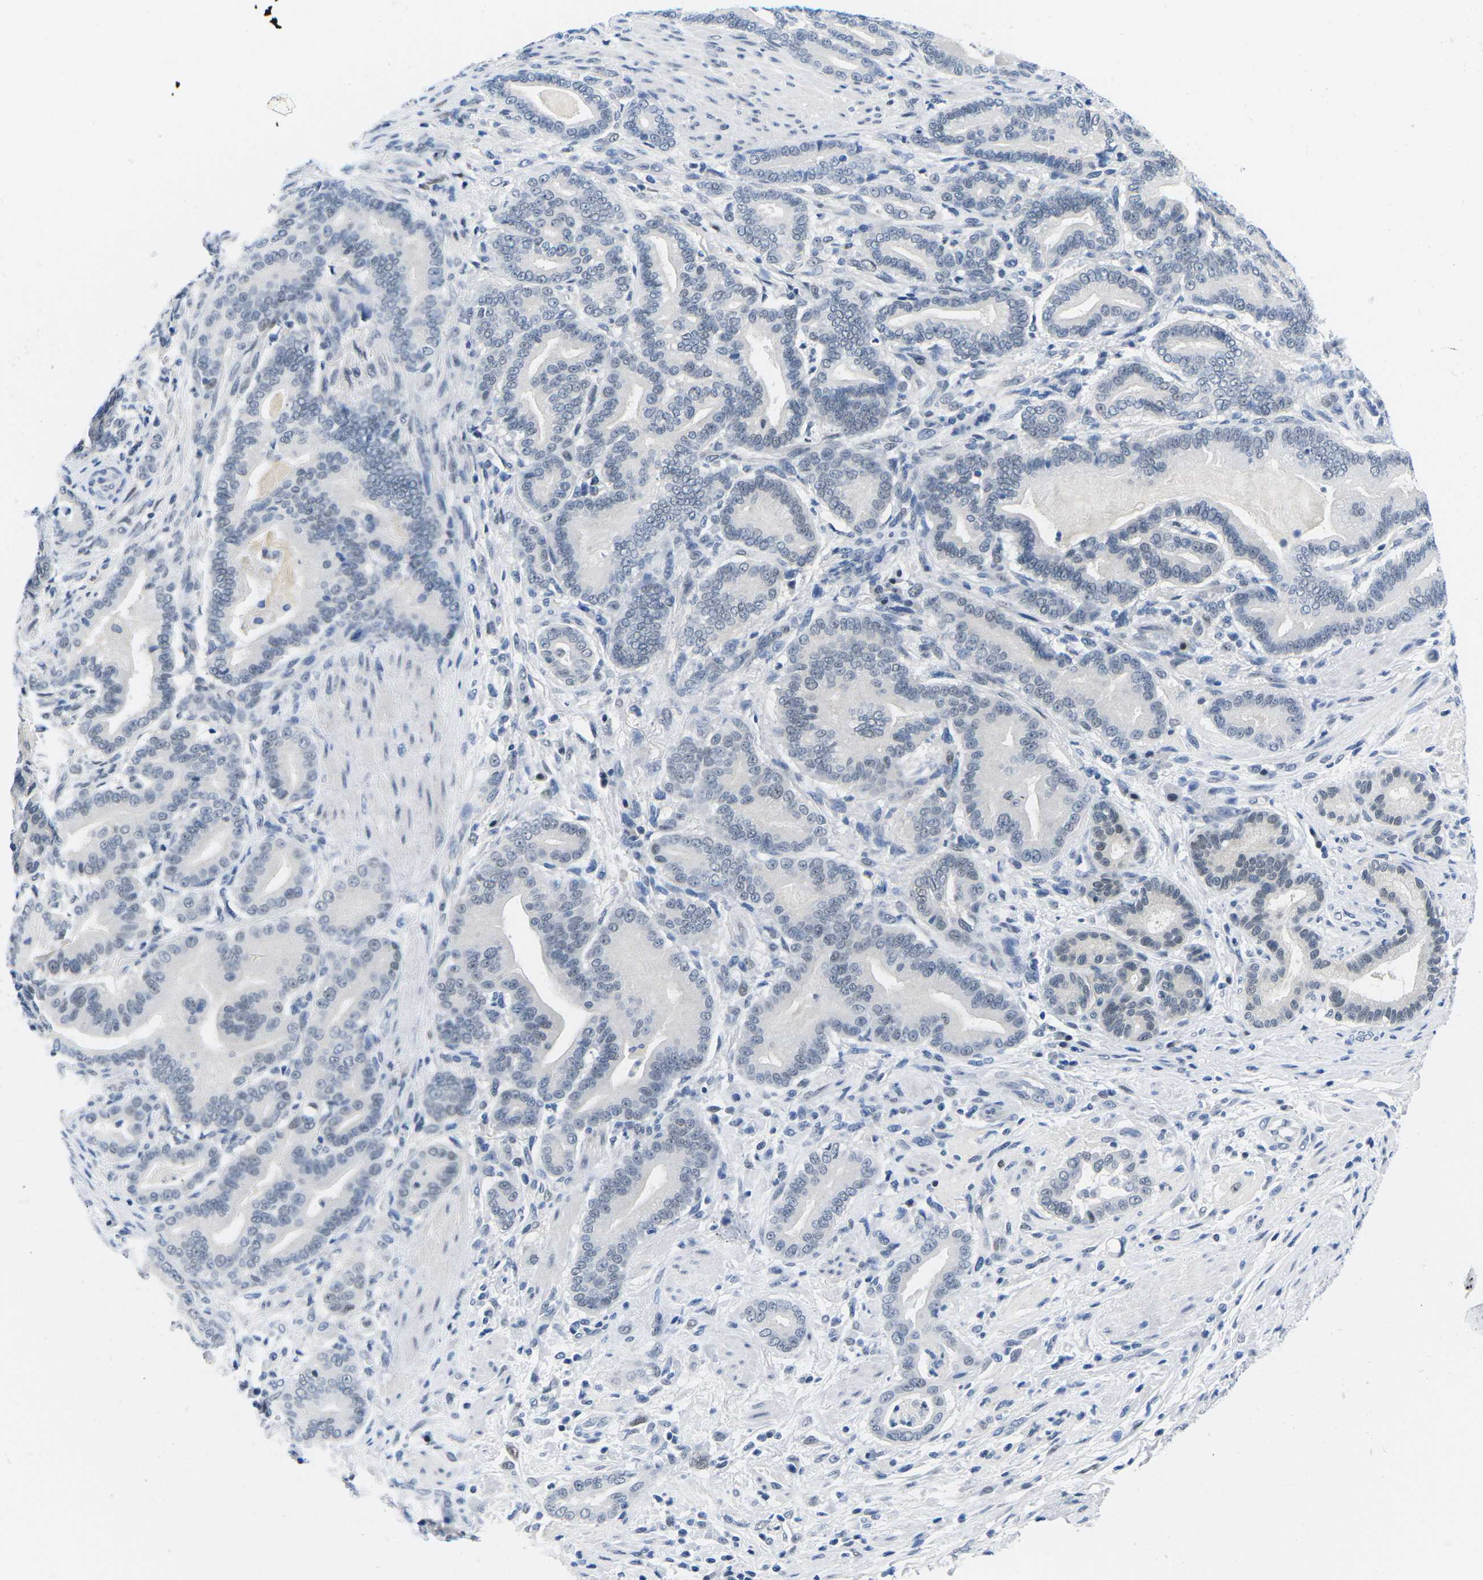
{"staining": {"intensity": "negative", "quantity": "none", "location": "none"}, "tissue": "pancreatic cancer", "cell_type": "Tumor cells", "image_type": "cancer", "snomed": [{"axis": "morphology", "description": "Normal tissue, NOS"}, {"axis": "morphology", "description": "Adenocarcinoma, NOS"}, {"axis": "topography", "description": "Pancreas"}], "caption": "High magnification brightfield microscopy of pancreatic cancer (adenocarcinoma) stained with DAB (3,3'-diaminobenzidine) (brown) and counterstained with hematoxylin (blue): tumor cells show no significant staining.", "gene": "UBA7", "patient": {"sex": "male", "age": 63}}